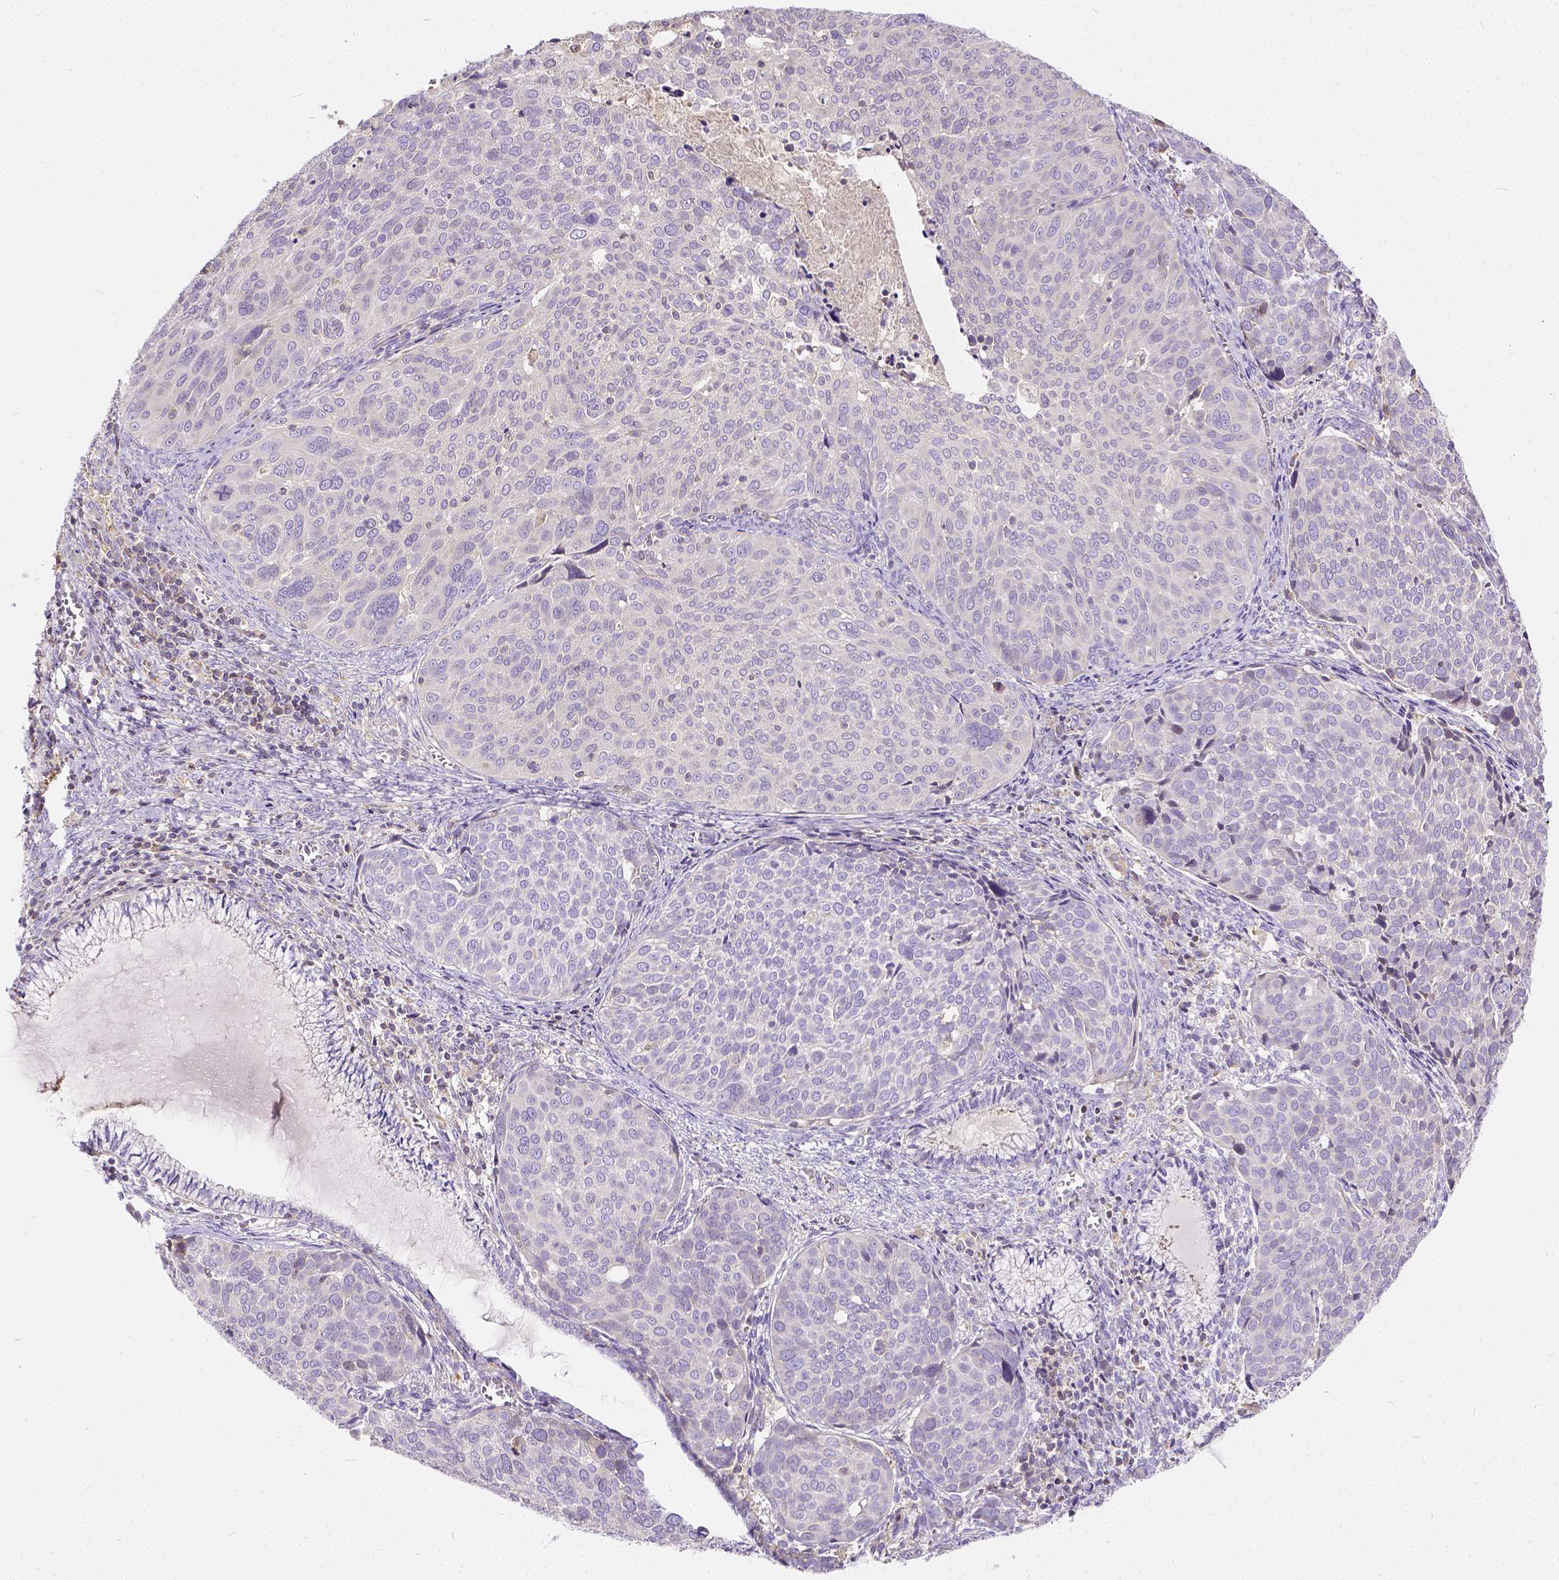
{"staining": {"intensity": "negative", "quantity": "none", "location": "none"}, "tissue": "cervical cancer", "cell_type": "Tumor cells", "image_type": "cancer", "snomed": [{"axis": "morphology", "description": "Squamous cell carcinoma, NOS"}, {"axis": "topography", "description": "Cervix"}], "caption": "Human squamous cell carcinoma (cervical) stained for a protein using immunohistochemistry reveals no positivity in tumor cells.", "gene": "CADM4", "patient": {"sex": "female", "age": 39}}